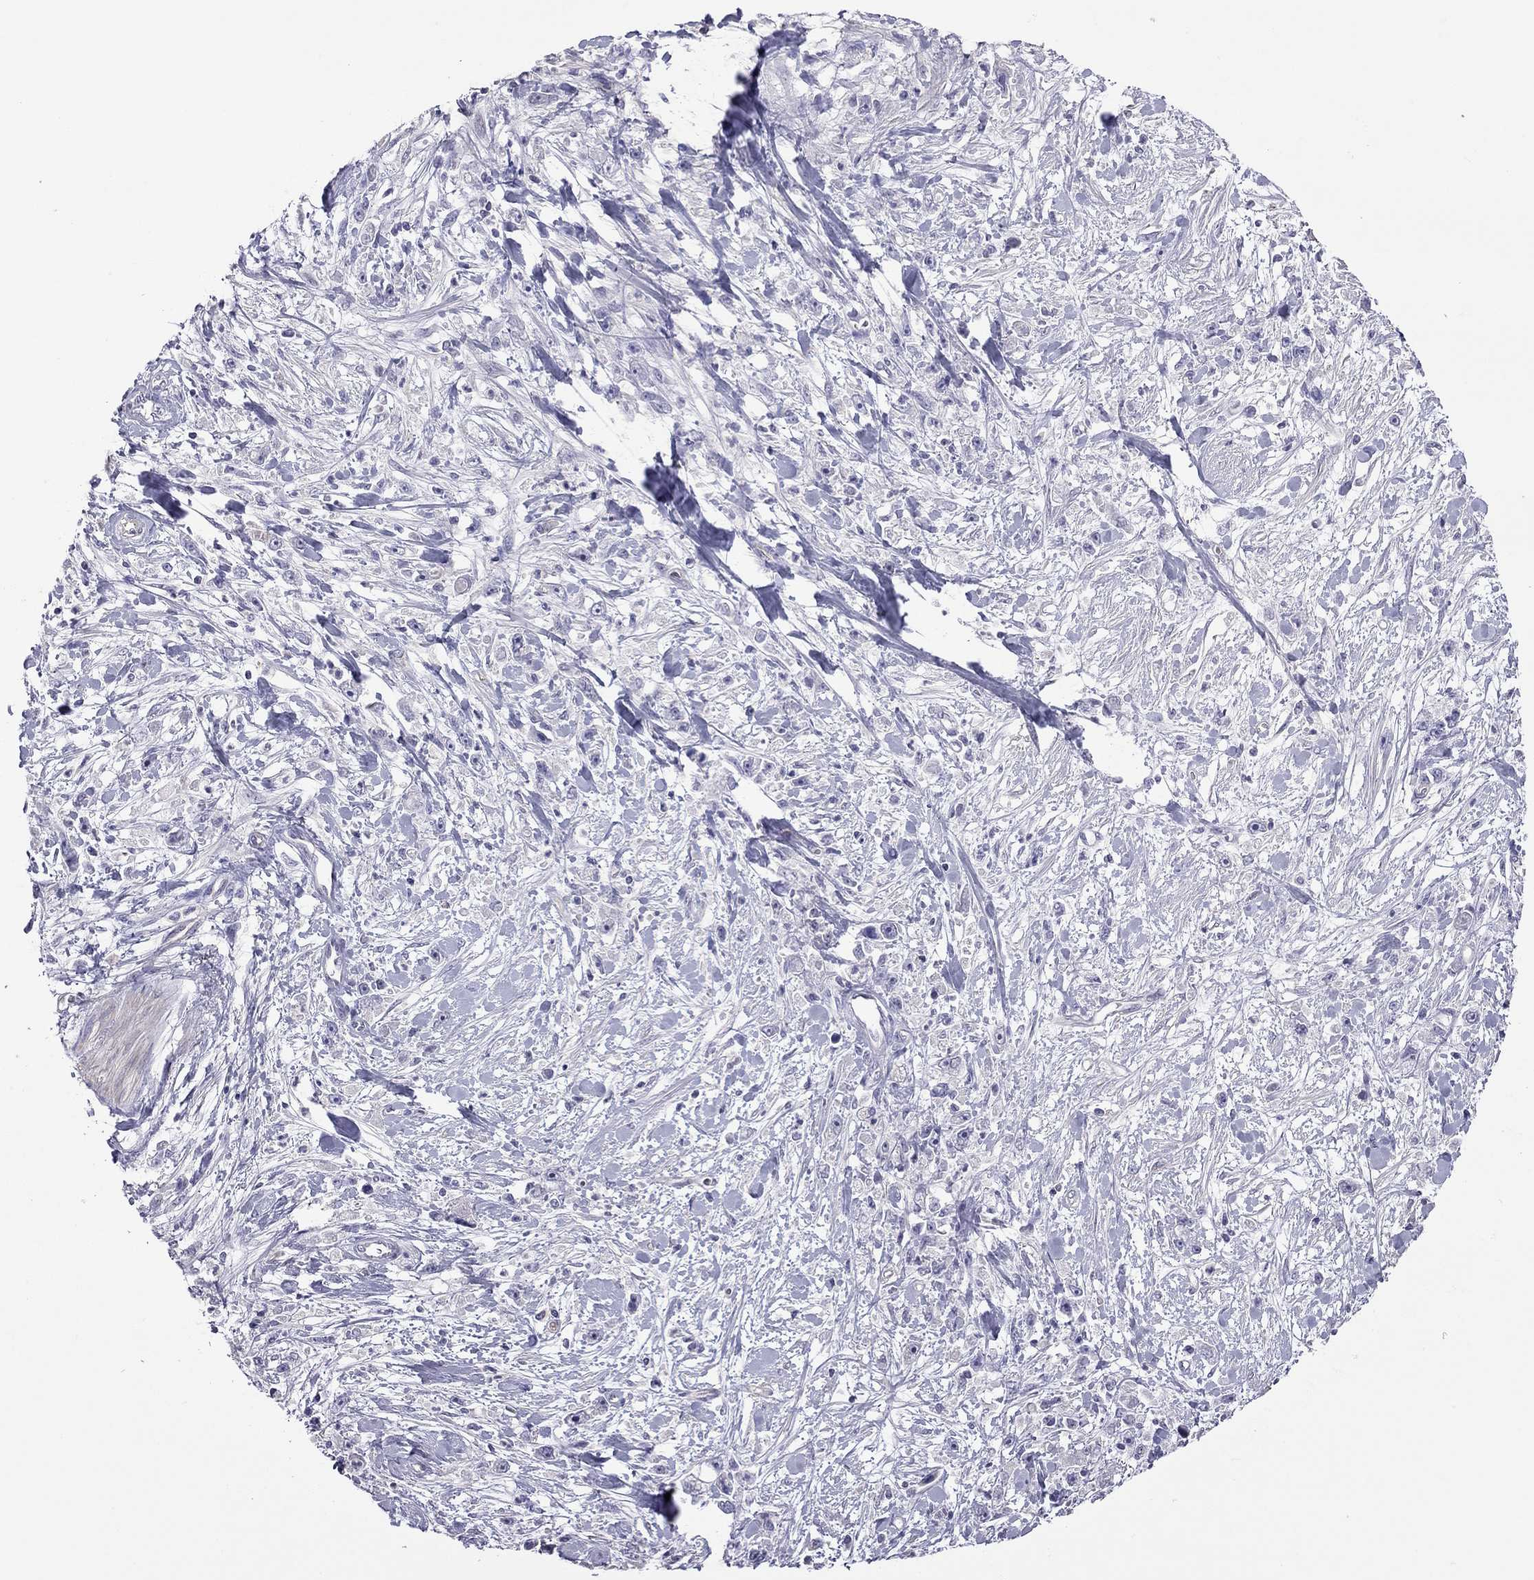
{"staining": {"intensity": "negative", "quantity": "none", "location": "none"}, "tissue": "stomach cancer", "cell_type": "Tumor cells", "image_type": "cancer", "snomed": [{"axis": "morphology", "description": "Adenocarcinoma, NOS"}, {"axis": "topography", "description": "Stomach"}], "caption": "DAB immunohistochemical staining of human stomach cancer reveals no significant positivity in tumor cells. (Stains: DAB (3,3'-diaminobenzidine) immunohistochemistry with hematoxylin counter stain, Microscopy: brightfield microscopy at high magnification).", "gene": "FEZ1", "patient": {"sex": "female", "age": 59}}